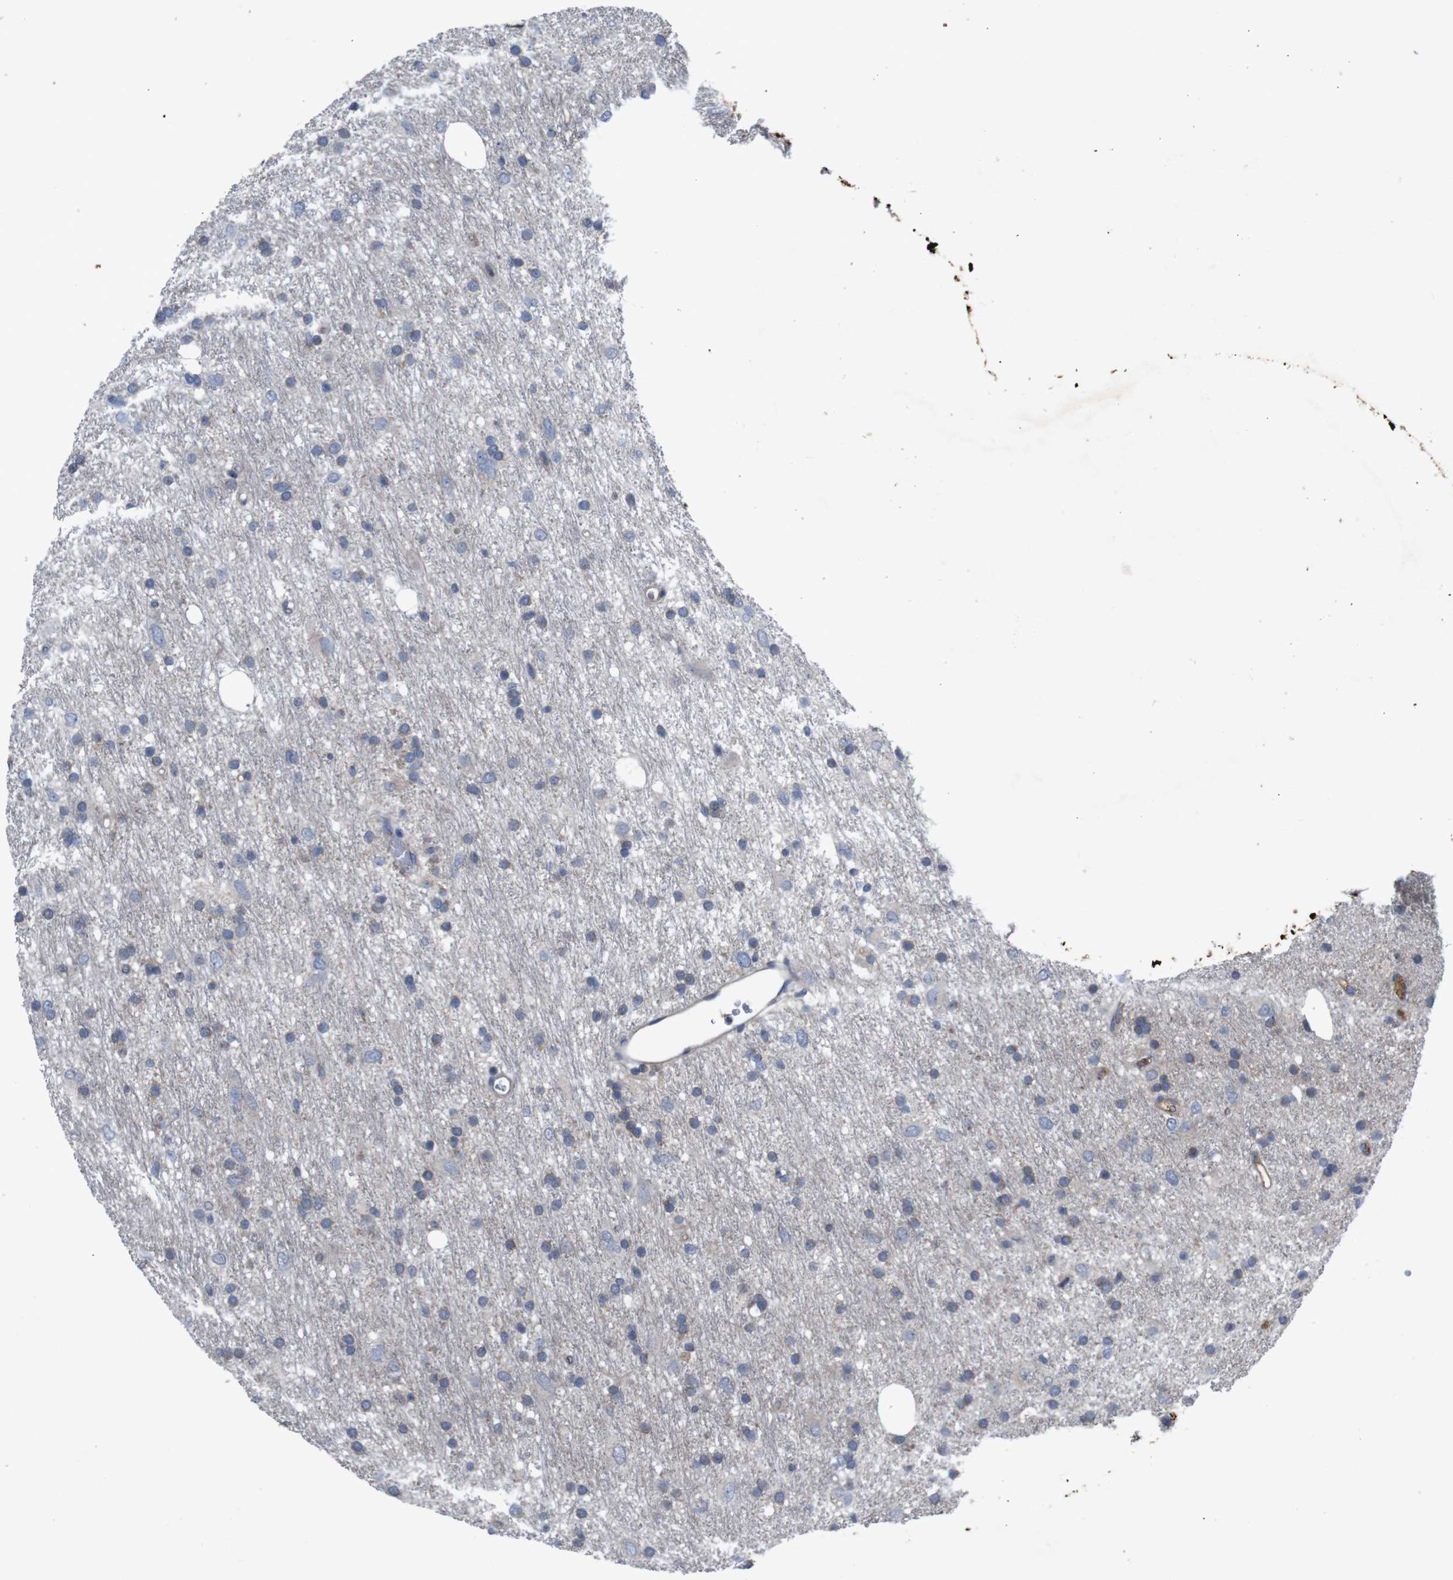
{"staining": {"intensity": "negative", "quantity": "none", "location": "none"}, "tissue": "glioma", "cell_type": "Tumor cells", "image_type": "cancer", "snomed": [{"axis": "morphology", "description": "Glioma, malignant, Low grade"}, {"axis": "topography", "description": "Brain"}], "caption": "Immunohistochemical staining of glioma shows no significant expression in tumor cells.", "gene": "PTPN1", "patient": {"sex": "male", "age": 77}}